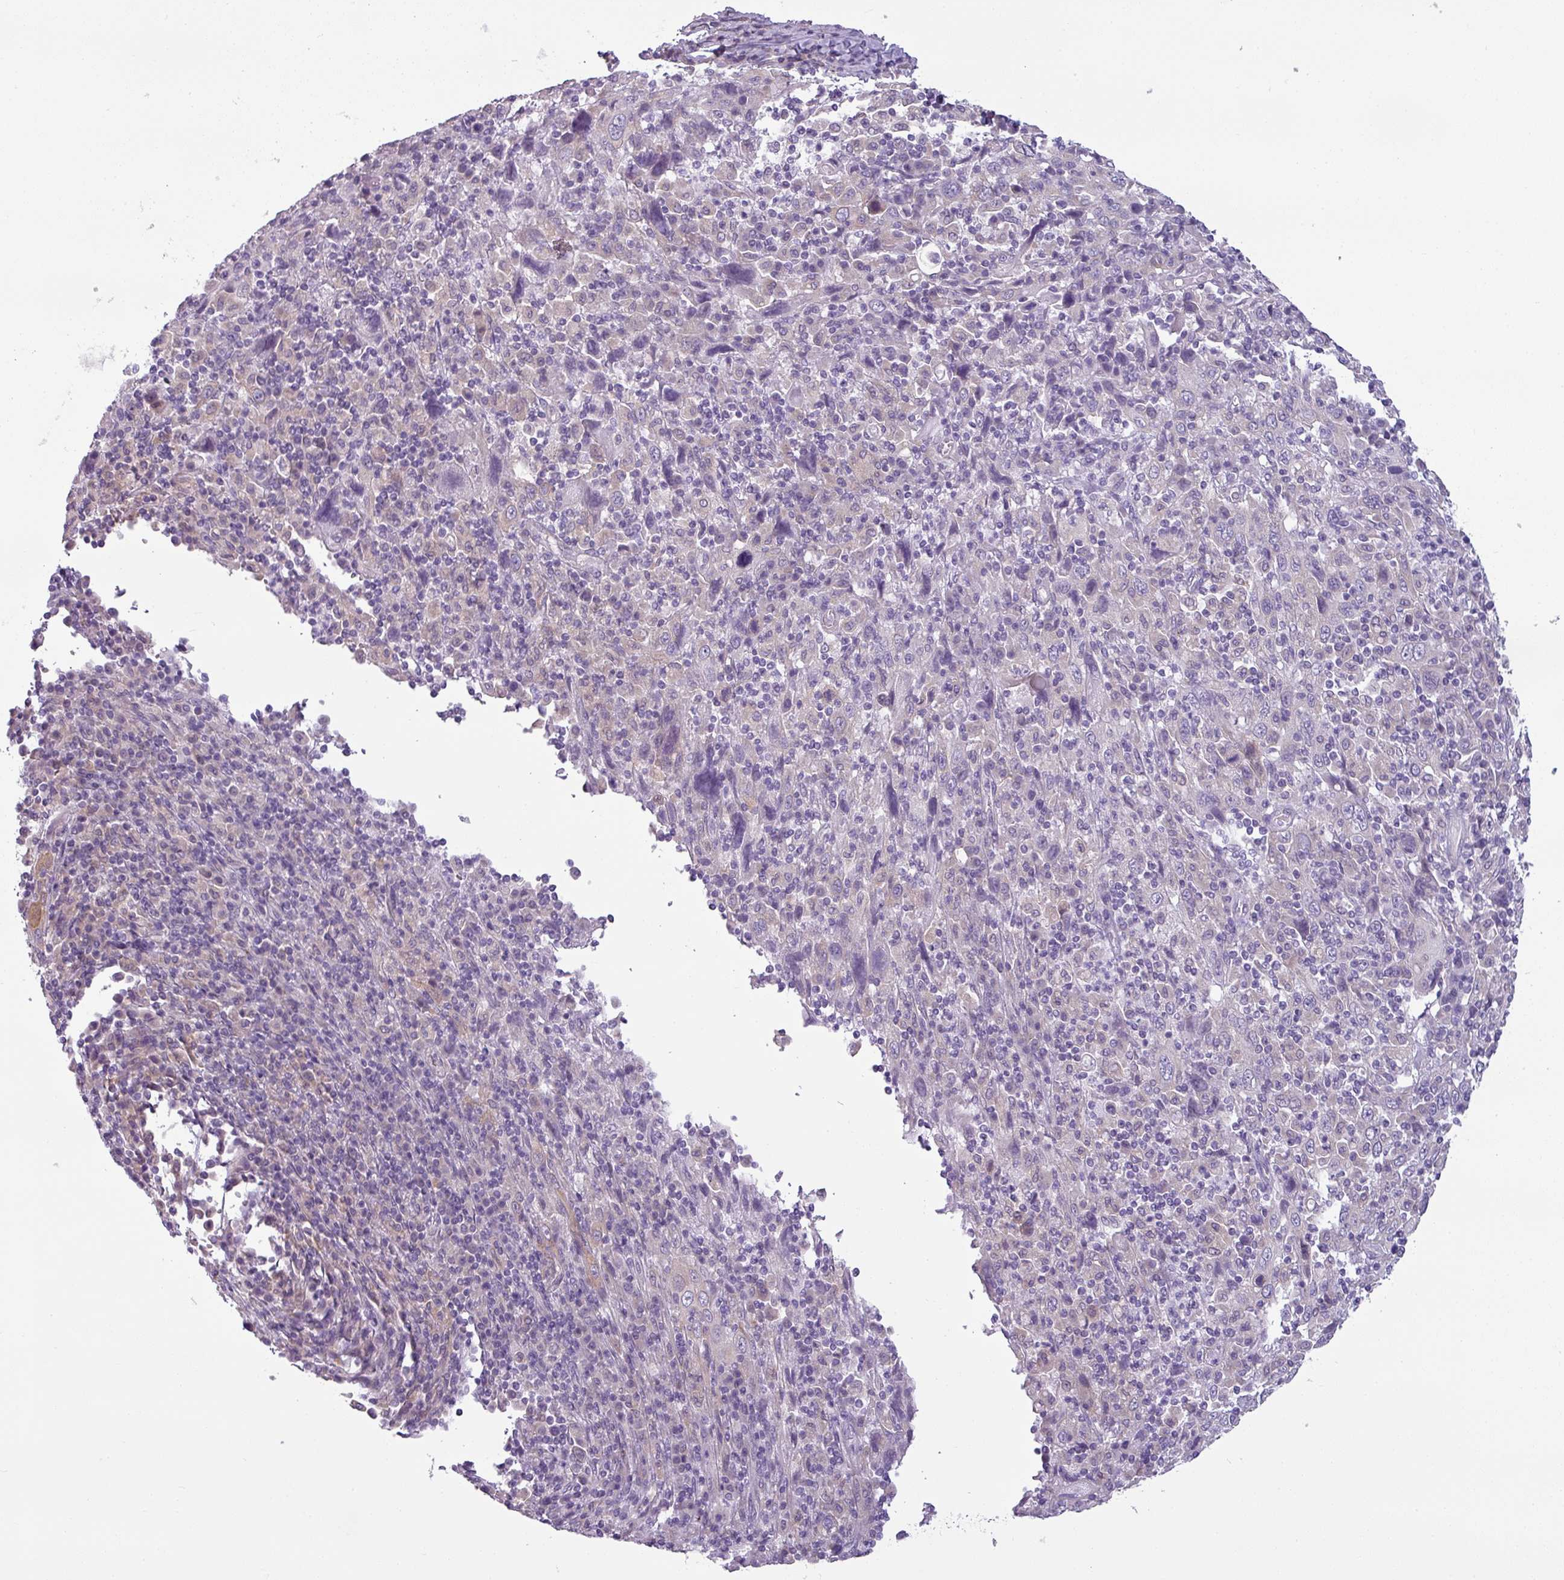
{"staining": {"intensity": "negative", "quantity": "none", "location": "none"}, "tissue": "cervical cancer", "cell_type": "Tumor cells", "image_type": "cancer", "snomed": [{"axis": "morphology", "description": "Squamous cell carcinoma, NOS"}, {"axis": "topography", "description": "Cervix"}], "caption": "Immunohistochemistry (IHC) photomicrograph of human cervical squamous cell carcinoma stained for a protein (brown), which displays no positivity in tumor cells.", "gene": "TOR1AIP2", "patient": {"sex": "female", "age": 46}}